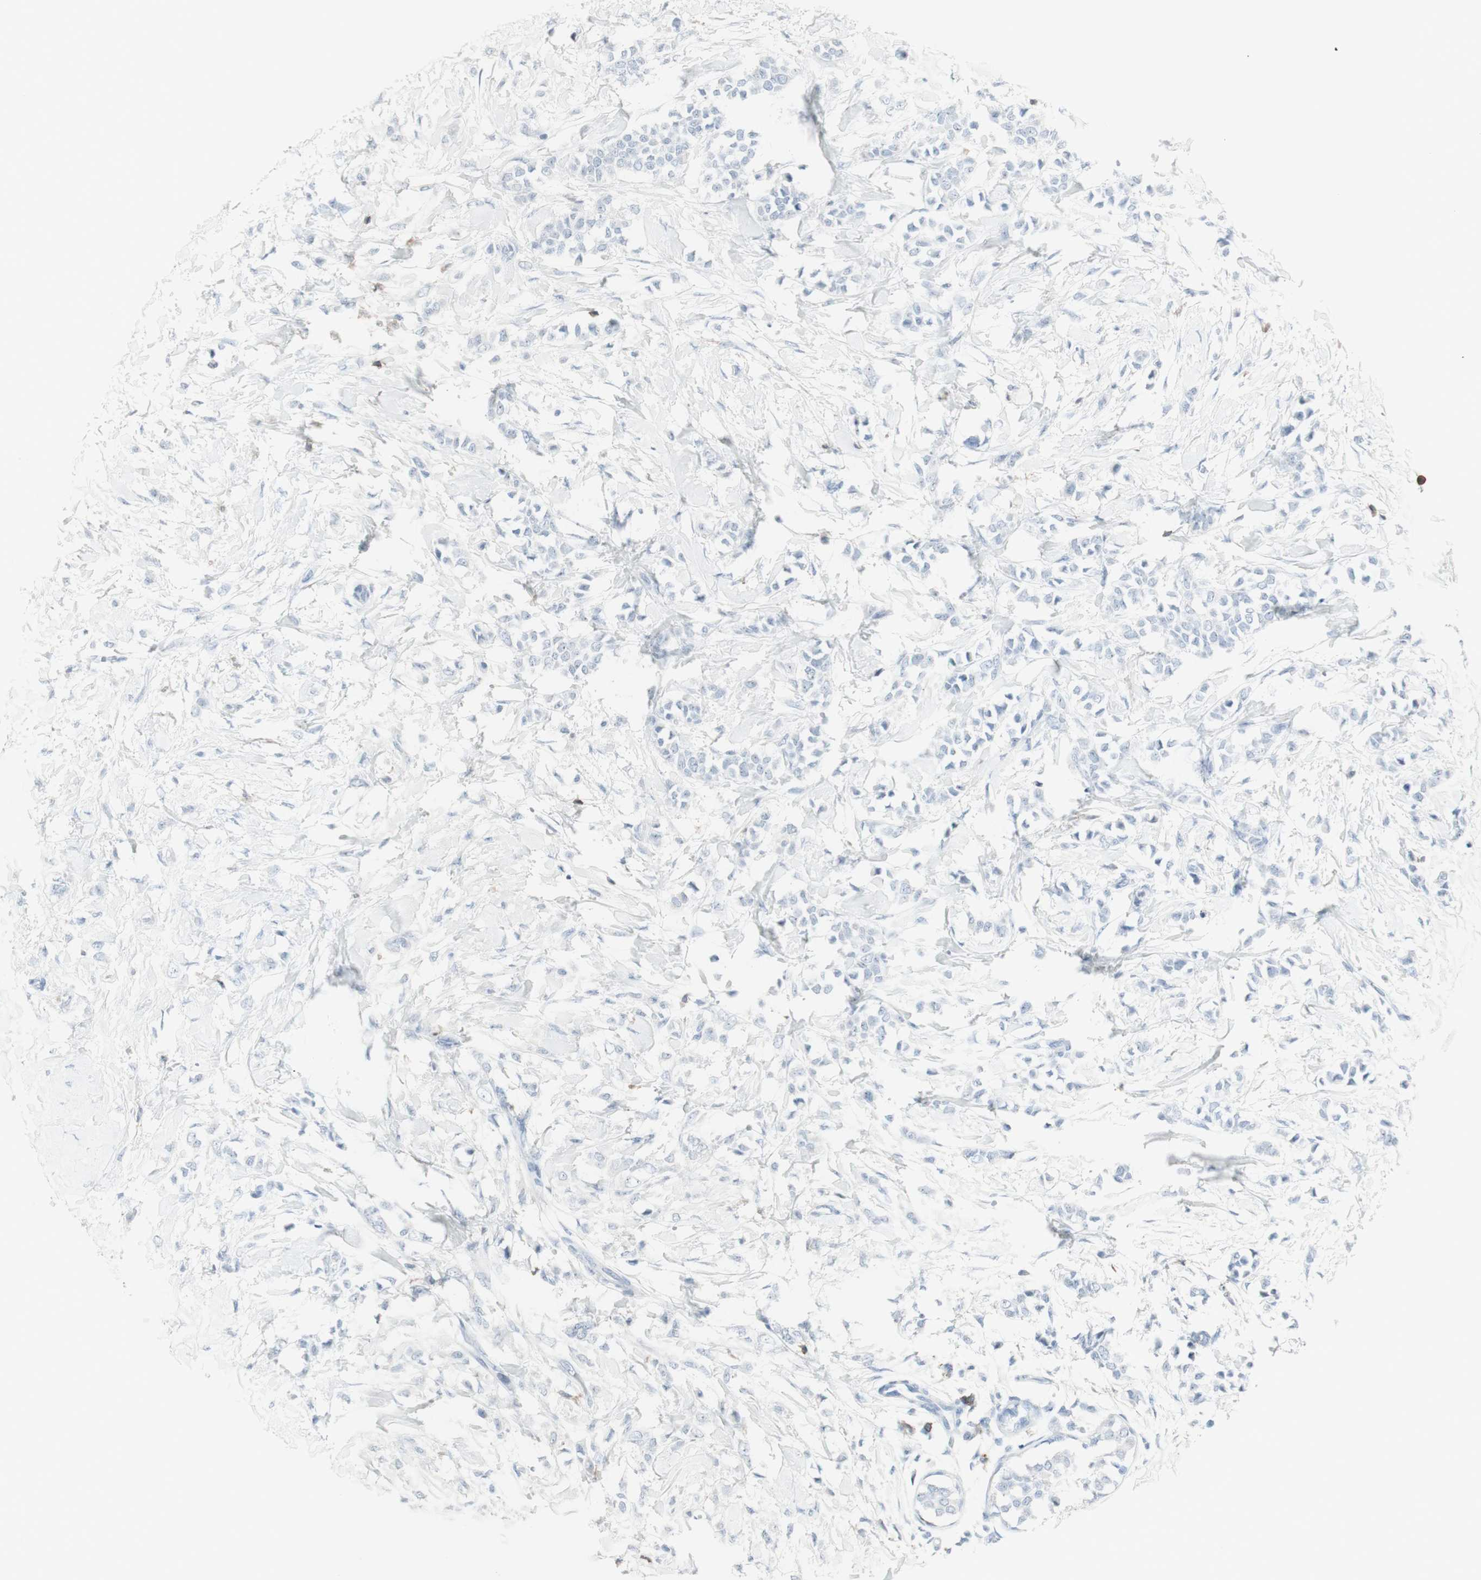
{"staining": {"intensity": "negative", "quantity": "none", "location": "none"}, "tissue": "breast cancer", "cell_type": "Tumor cells", "image_type": "cancer", "snomed": [{"axis": "morphology", "description": "Lobular carcinoma, in situ"}, {"axis": "morphology", "description": "Lobular carcinoma"}, {"axis": "topography", "description": "Breast"}], "caption": "A micrograph of breast cancer (lobular carcinoma) stained for a protein shows no brown staining in tumor cells.", "gene": "NRG1", "patient": {"sex": "female", "age": 41}}